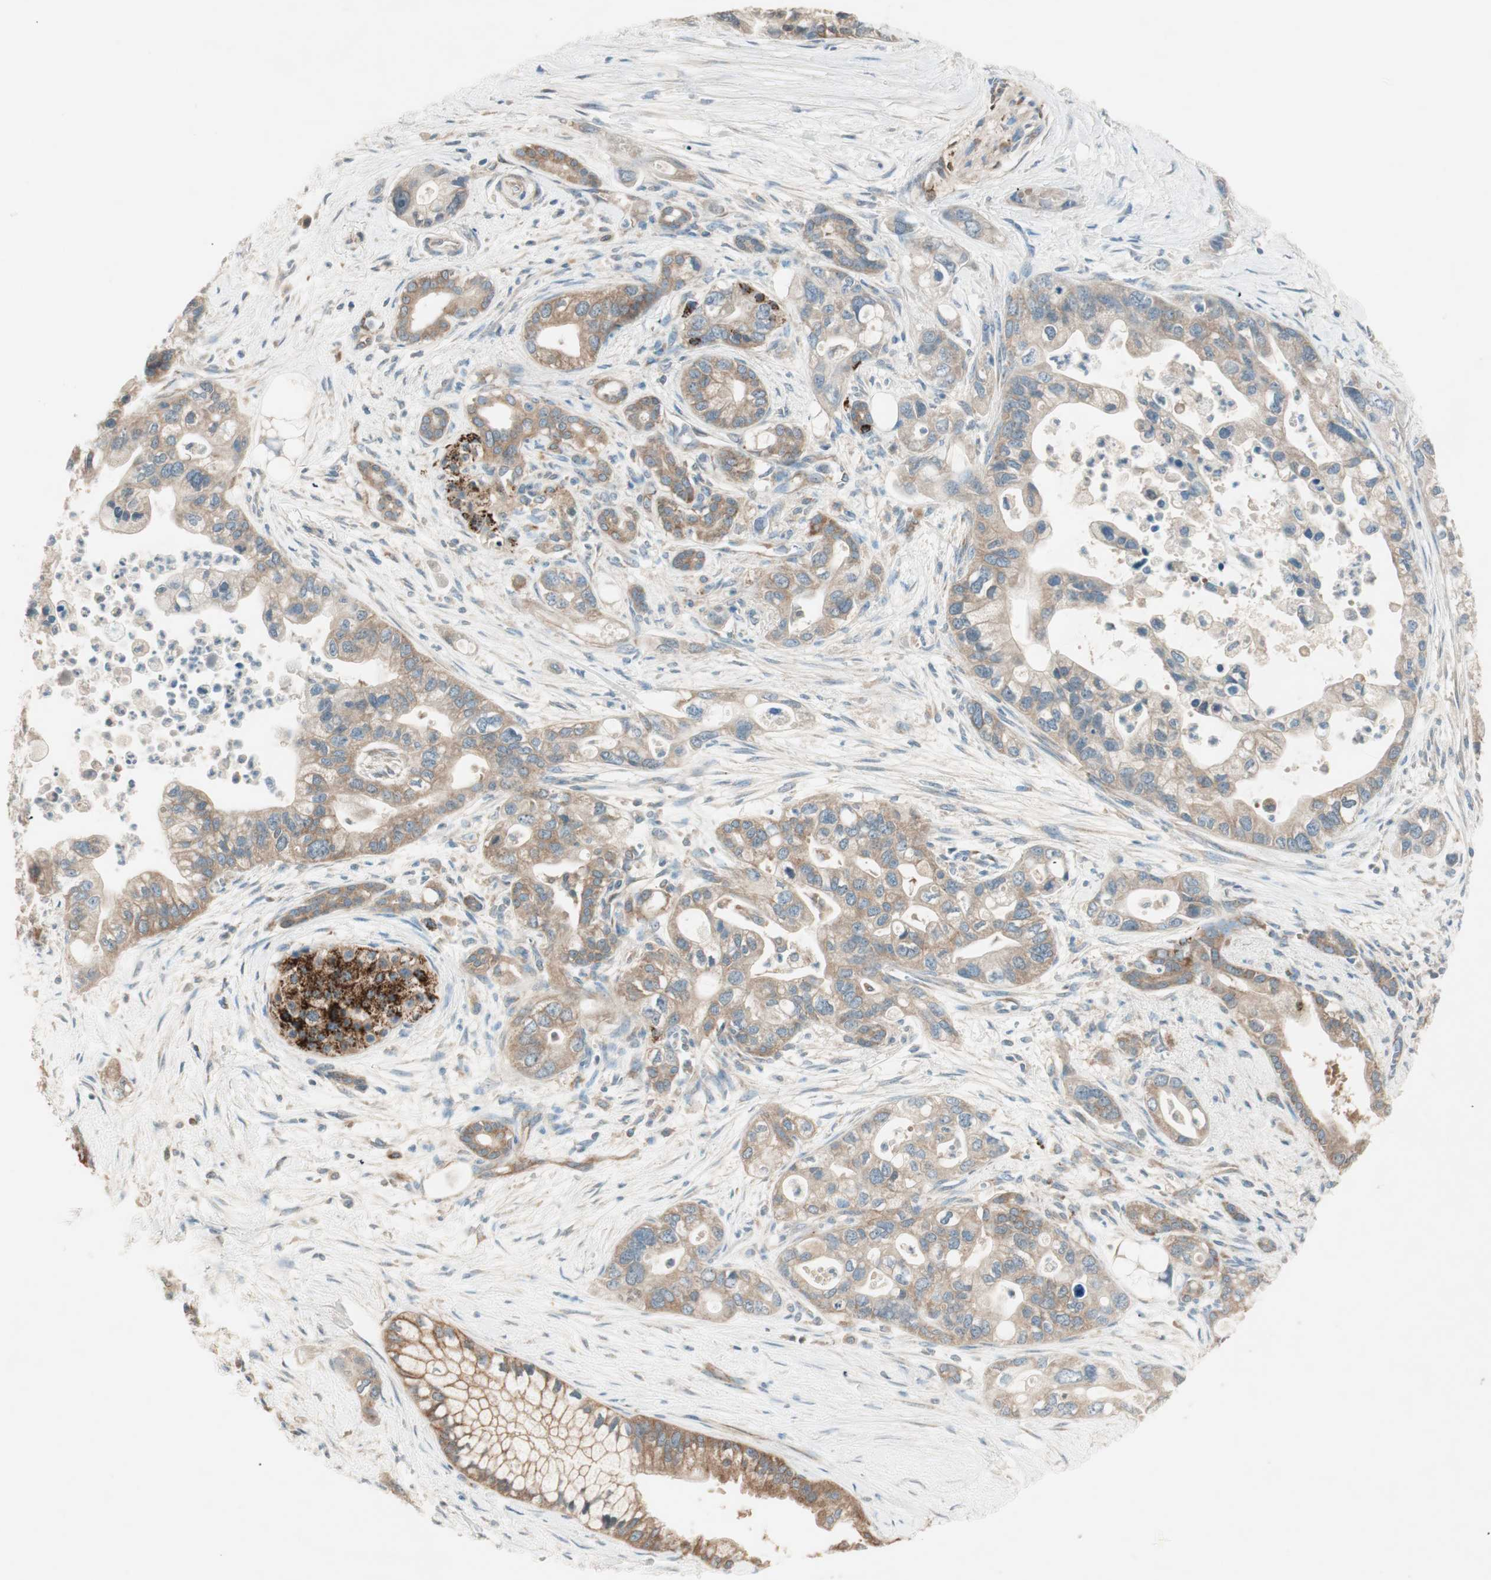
{"staining": {"intensity": "moderate", "quantity": ">75%", "location": "cytoplasmic/membranous"}, "tissue": "pancreatic cancer", "cell_type": "Tumor cells", "image_type": "cancer", "snomed": [{"axis": "morphology", "description": "Adenocarcinoma, NOS"}, {"axis": "topography", "description": "Pancreas"}], "caption": "Immunohistochemistry of pancreatic adenocarcinoma reveals medium levels of moderate cytoplasmic/membranous positivity in approximately >75% of tumor cells.", "gene": "CC2D1A", "patient": {"sex": "male", "age": 70}}